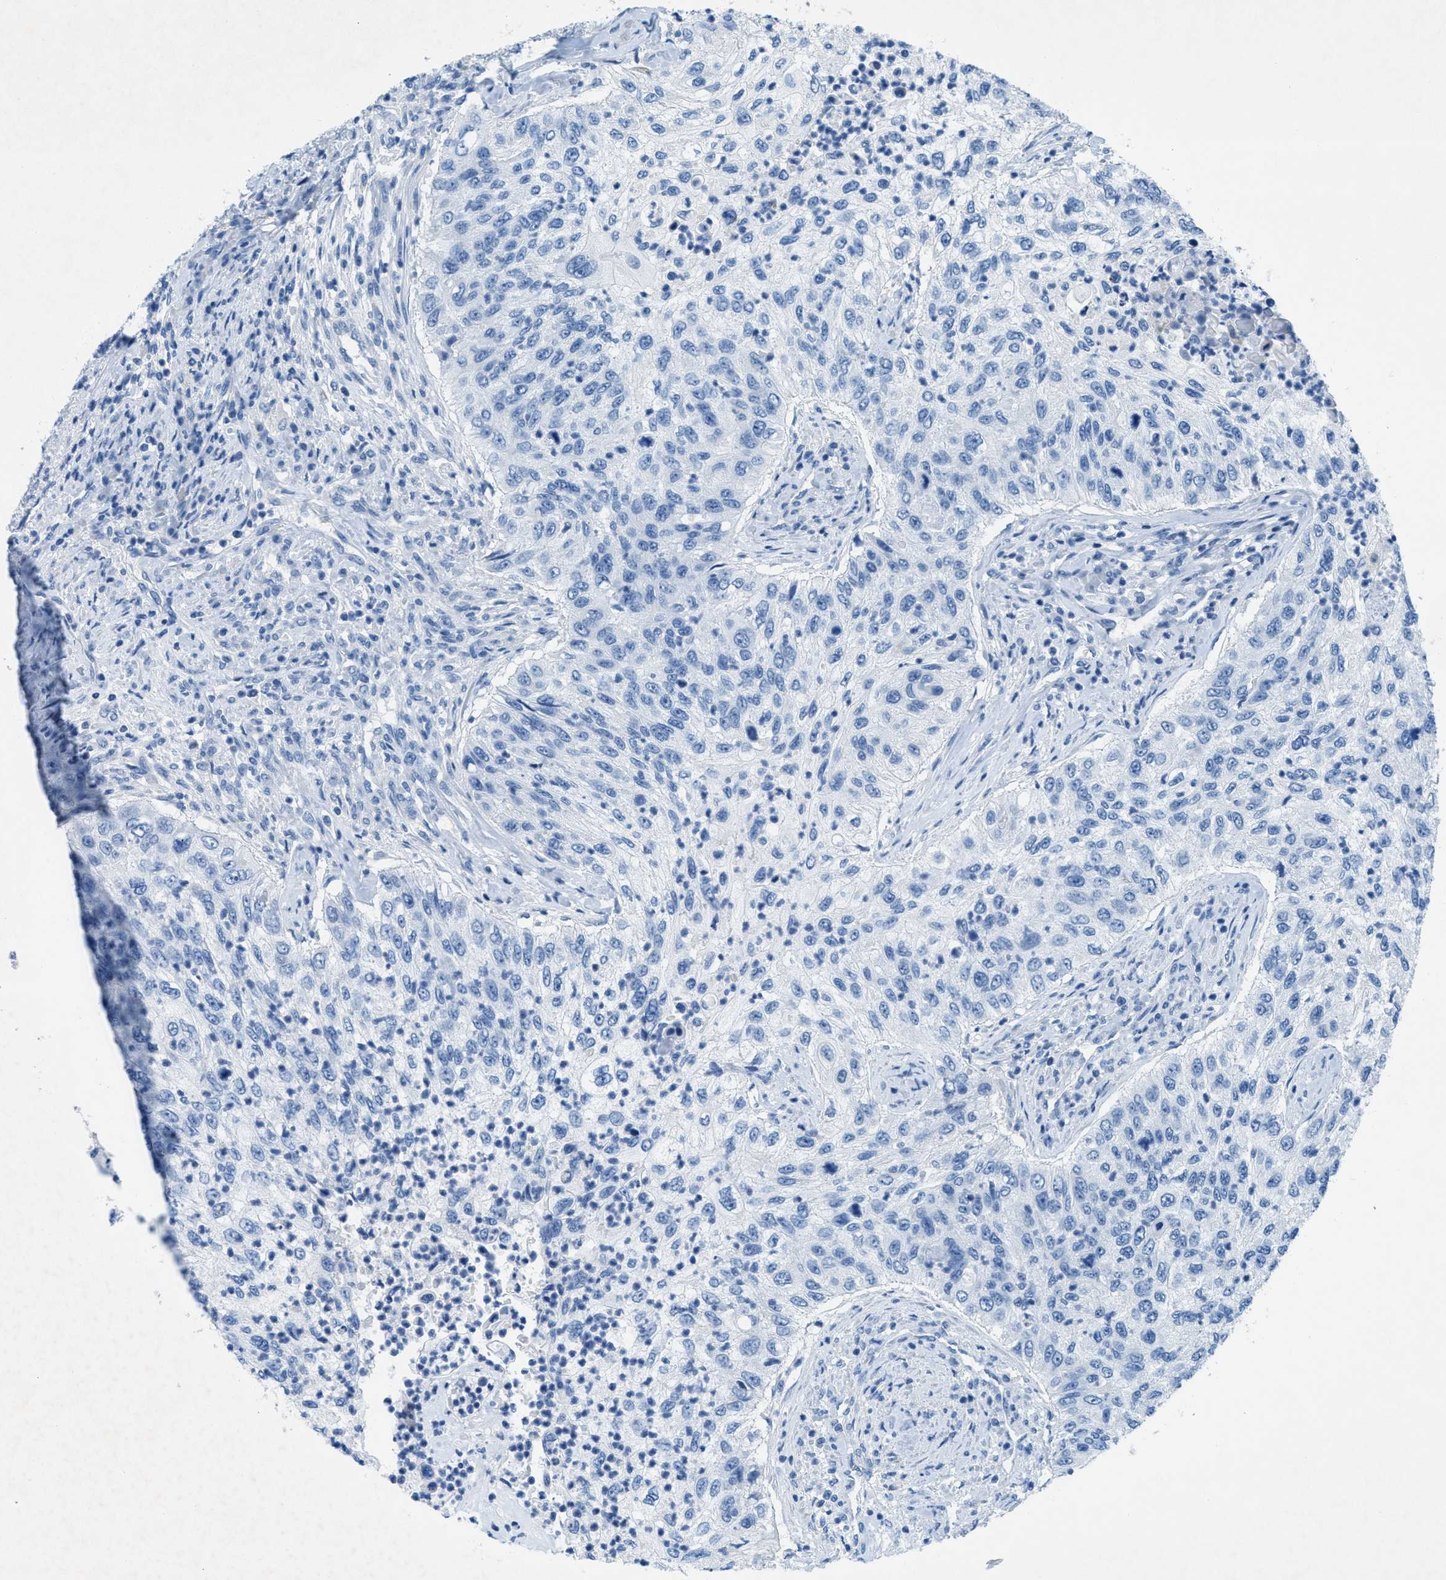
{"staining": {"intensity": "negative", "quantity": "none", "location": "none"}, "tissue": "urothelial cancer", "cell_type": "Tumor cells", "image_type": "cancer", "snomed": [{"axis": "morphology", "description": "Urothelial carcinoma, High grade"}, {"axis": "topography", "description": "Urinary bladder"}], "caption": "Photomicrograph shows no significant protein expression in tumor cells of urothelial cancer. (Brightfield microscopy of DAB immunohistochemistry at high magnification).", "gene": "GALNT17", "patient": {"sex": "female", "age": 60}}